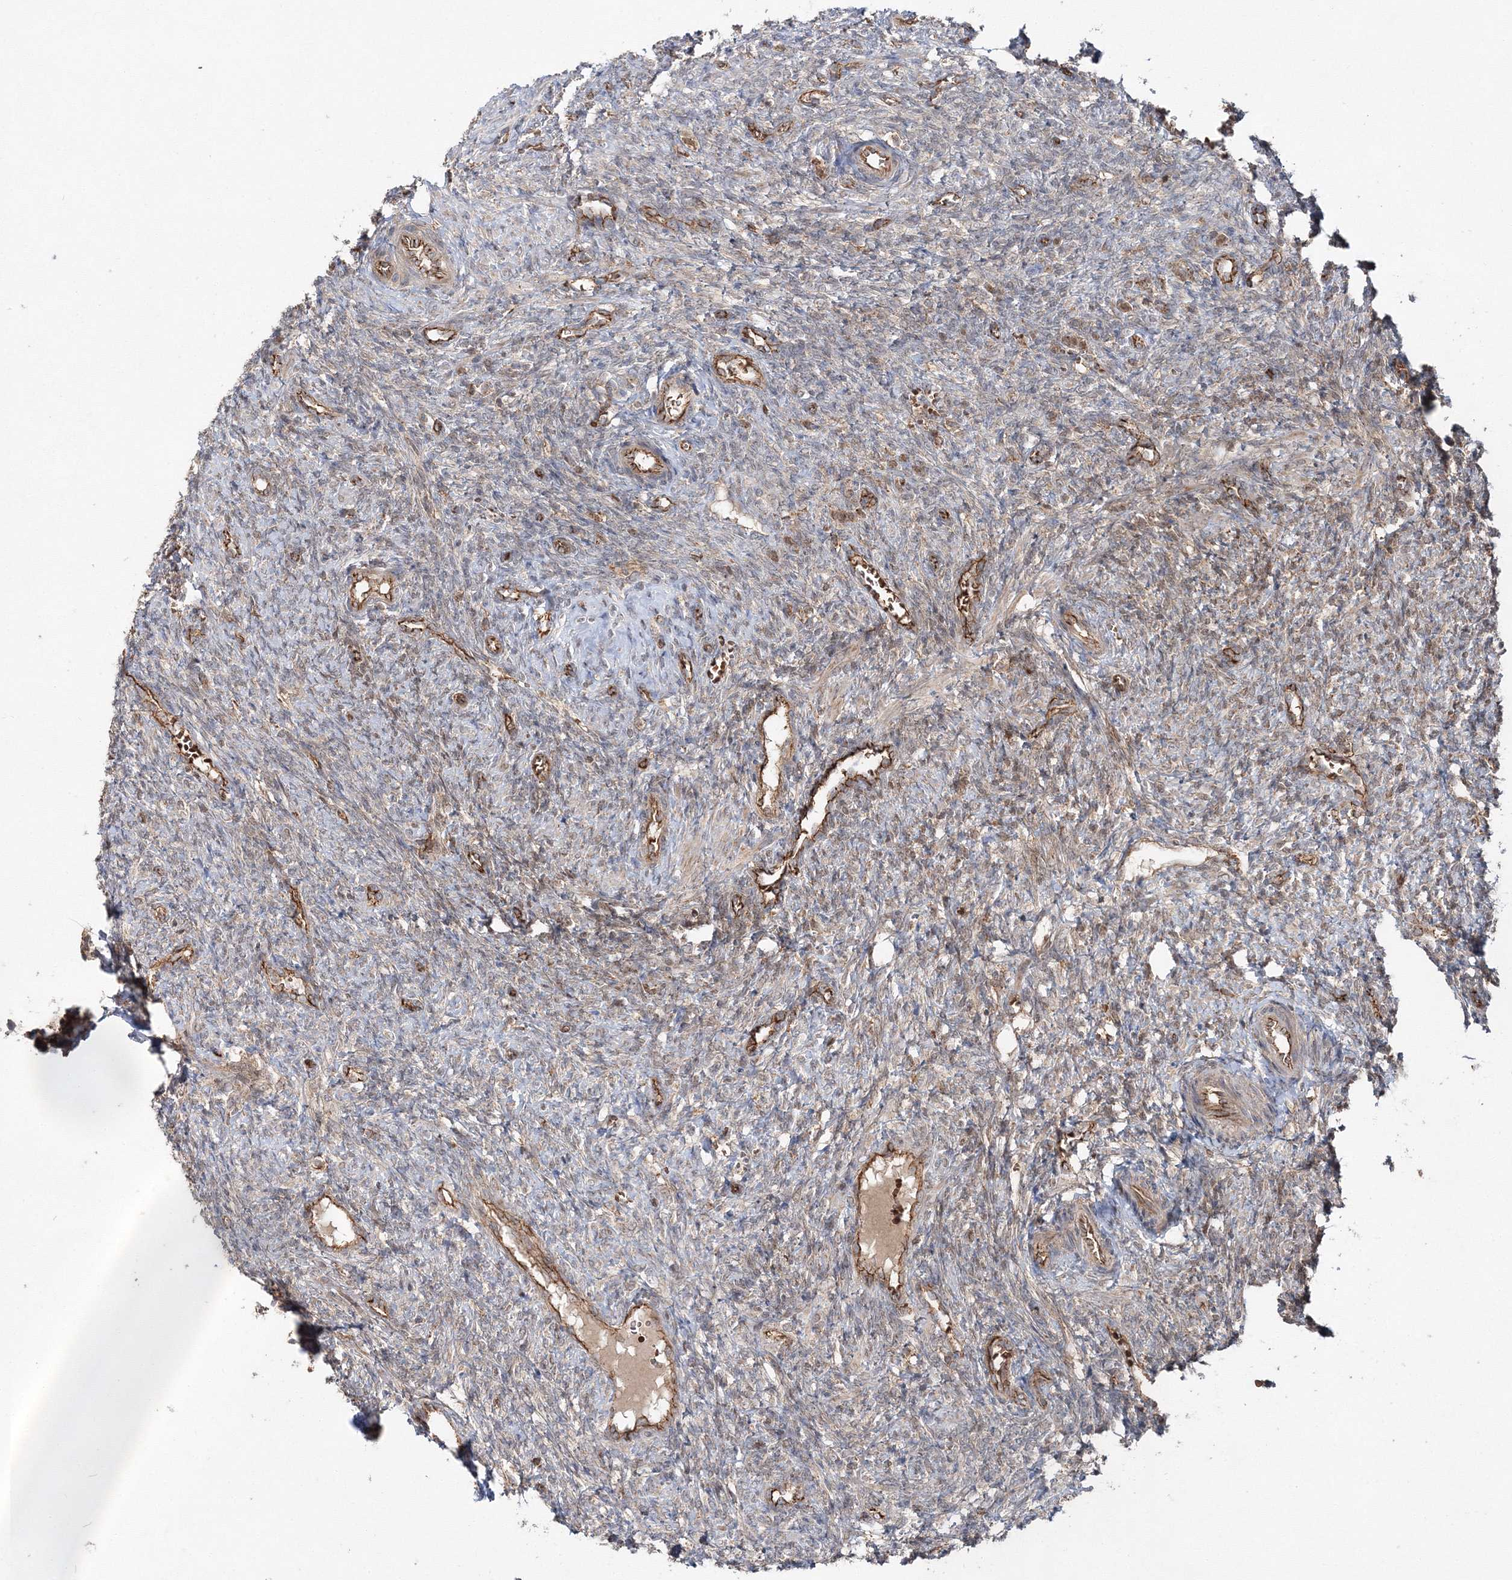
{"staining": {"intensity": "moderate", "quantity": ">75%", "location": "cytoplasmic/membranous,nuclear"}, "tissue": "ovary", "cell_type": "Follicle cells", "image_type": "normal", "snomed": [{"axis": "morphology", "description": "Normal tissue, NOS"}, {"axis": "topography", "description": "Ovary"}], "caption": "DAB (3,3'-diaminobenzidine) immunohistochemical staining of unremarkable human ovary displays moderate cytoplasmic/membranous,nuclear protein expression in about >75% of follicle cells. (DAB = brown stain, brightfield microscopy at high magnification).", "gene": "PCBD2", "patient": {"sex": "female", "age": 41}}